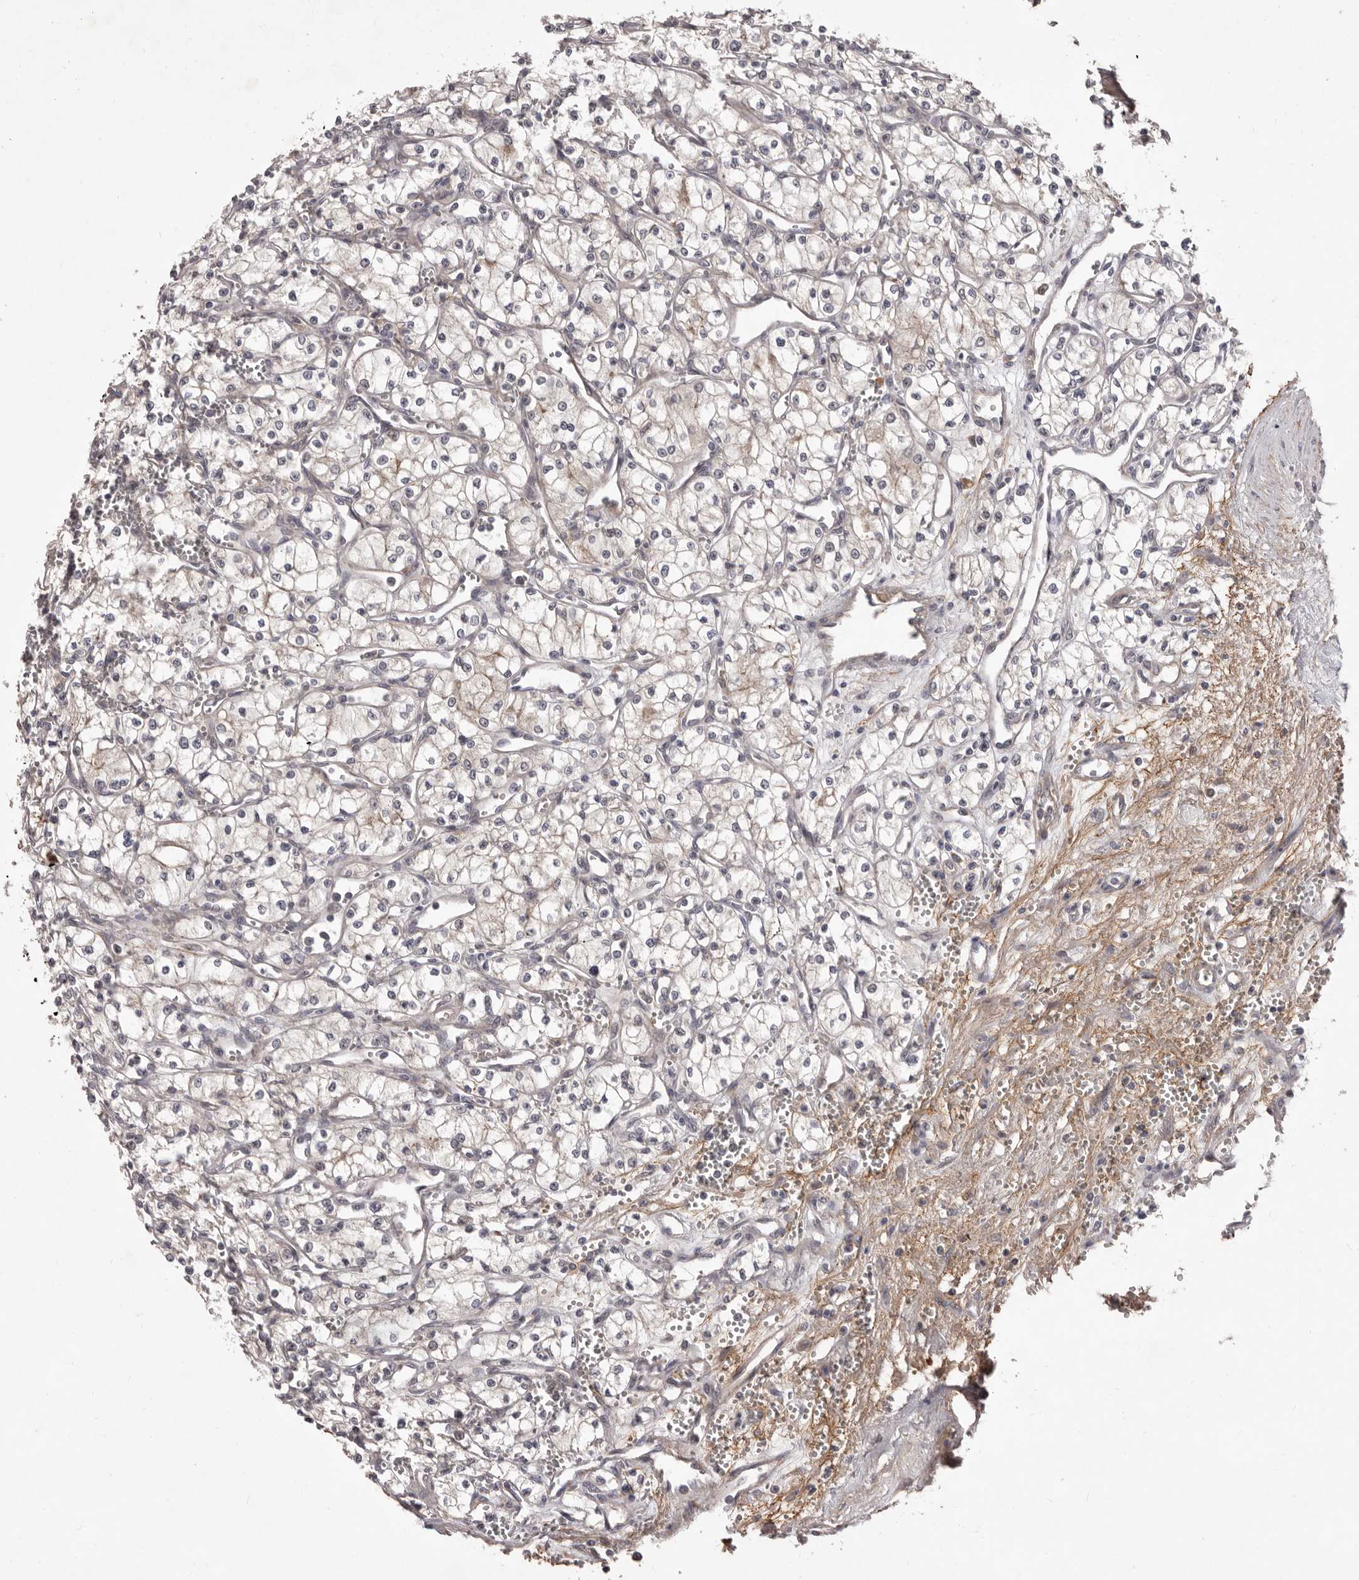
{"staining": {"intensity": "negative", "quantity": "none", "location": "none"}, "tissue": "renal cancer", "cell_type": "Tumor cells", "image_type": "cancer", "snomed": [{"axis": "morphology", "description": "Adenocarcinoma, NOS"}, {"axis": "topography", "description": "Kidney"}], "caption": "Histopathology image shows no protein positivity in tumor cells of adenocarcinoma (renal) tissue.", "gene": "HBS1L", "patient": {"sex": "male", "age": 59}}